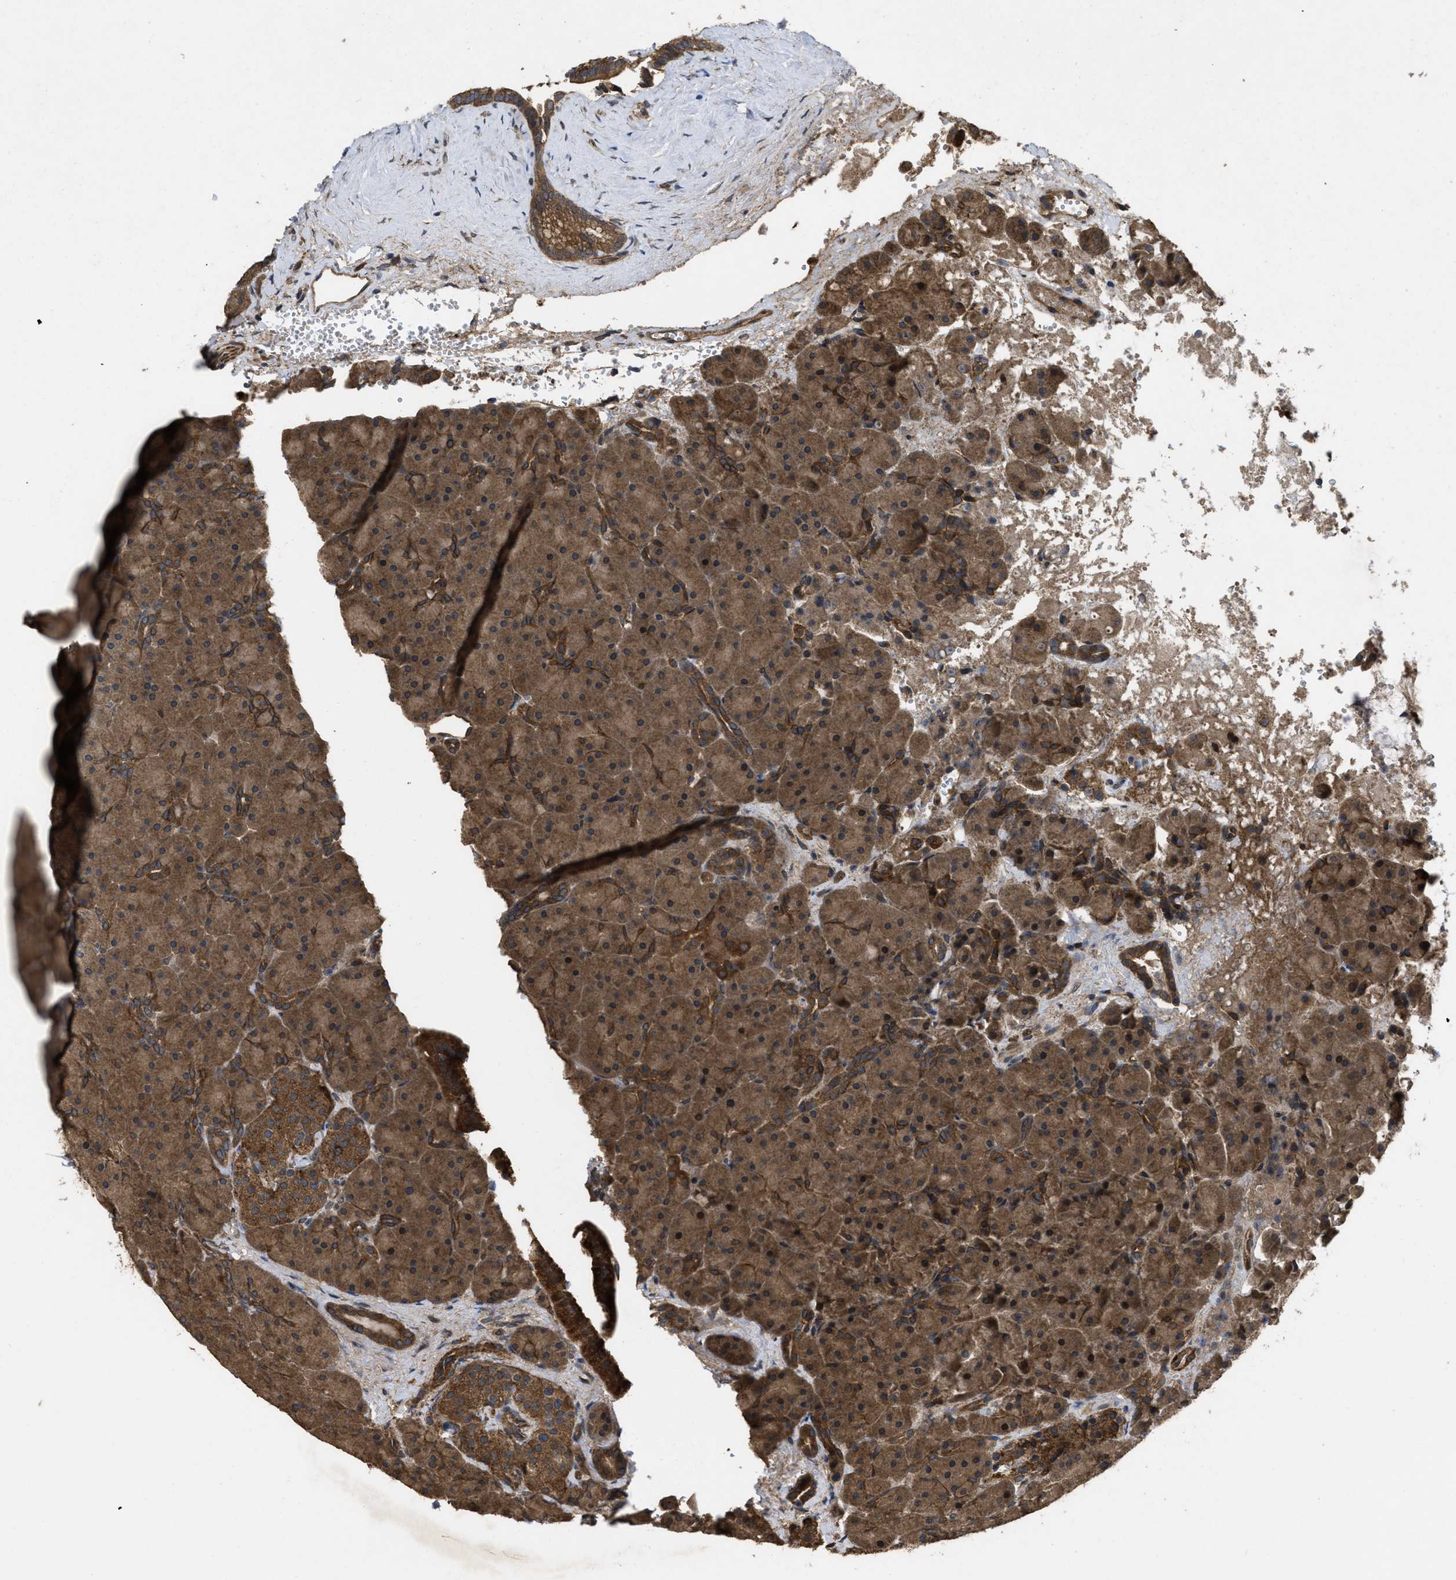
{"staining": {"intensity": "strong", "quantity": ">75%", "location": "cytoplasmic/membranous"}, "tissue": "pancreas", "cell_type": "Exocrine glandular cells", "image_type": "normal", "snomed": [{"axis": "morphology", "description": "Normal tissue, NOS"}, {"axis": "topography", "description": "Pancreas"}], "caption": "IHC of benign human pancreas displays high levels of strong cytoplasmic/membranous staining in about >75% of exocrine glandular cells. The staining was performed using DAB to visualize the protein expression in brown, while the nuclei were stained in blue with hematoxylin (Magnification: 20x).", "gene": "FZD6", "patient": {"sex": "male", "age": 66}}